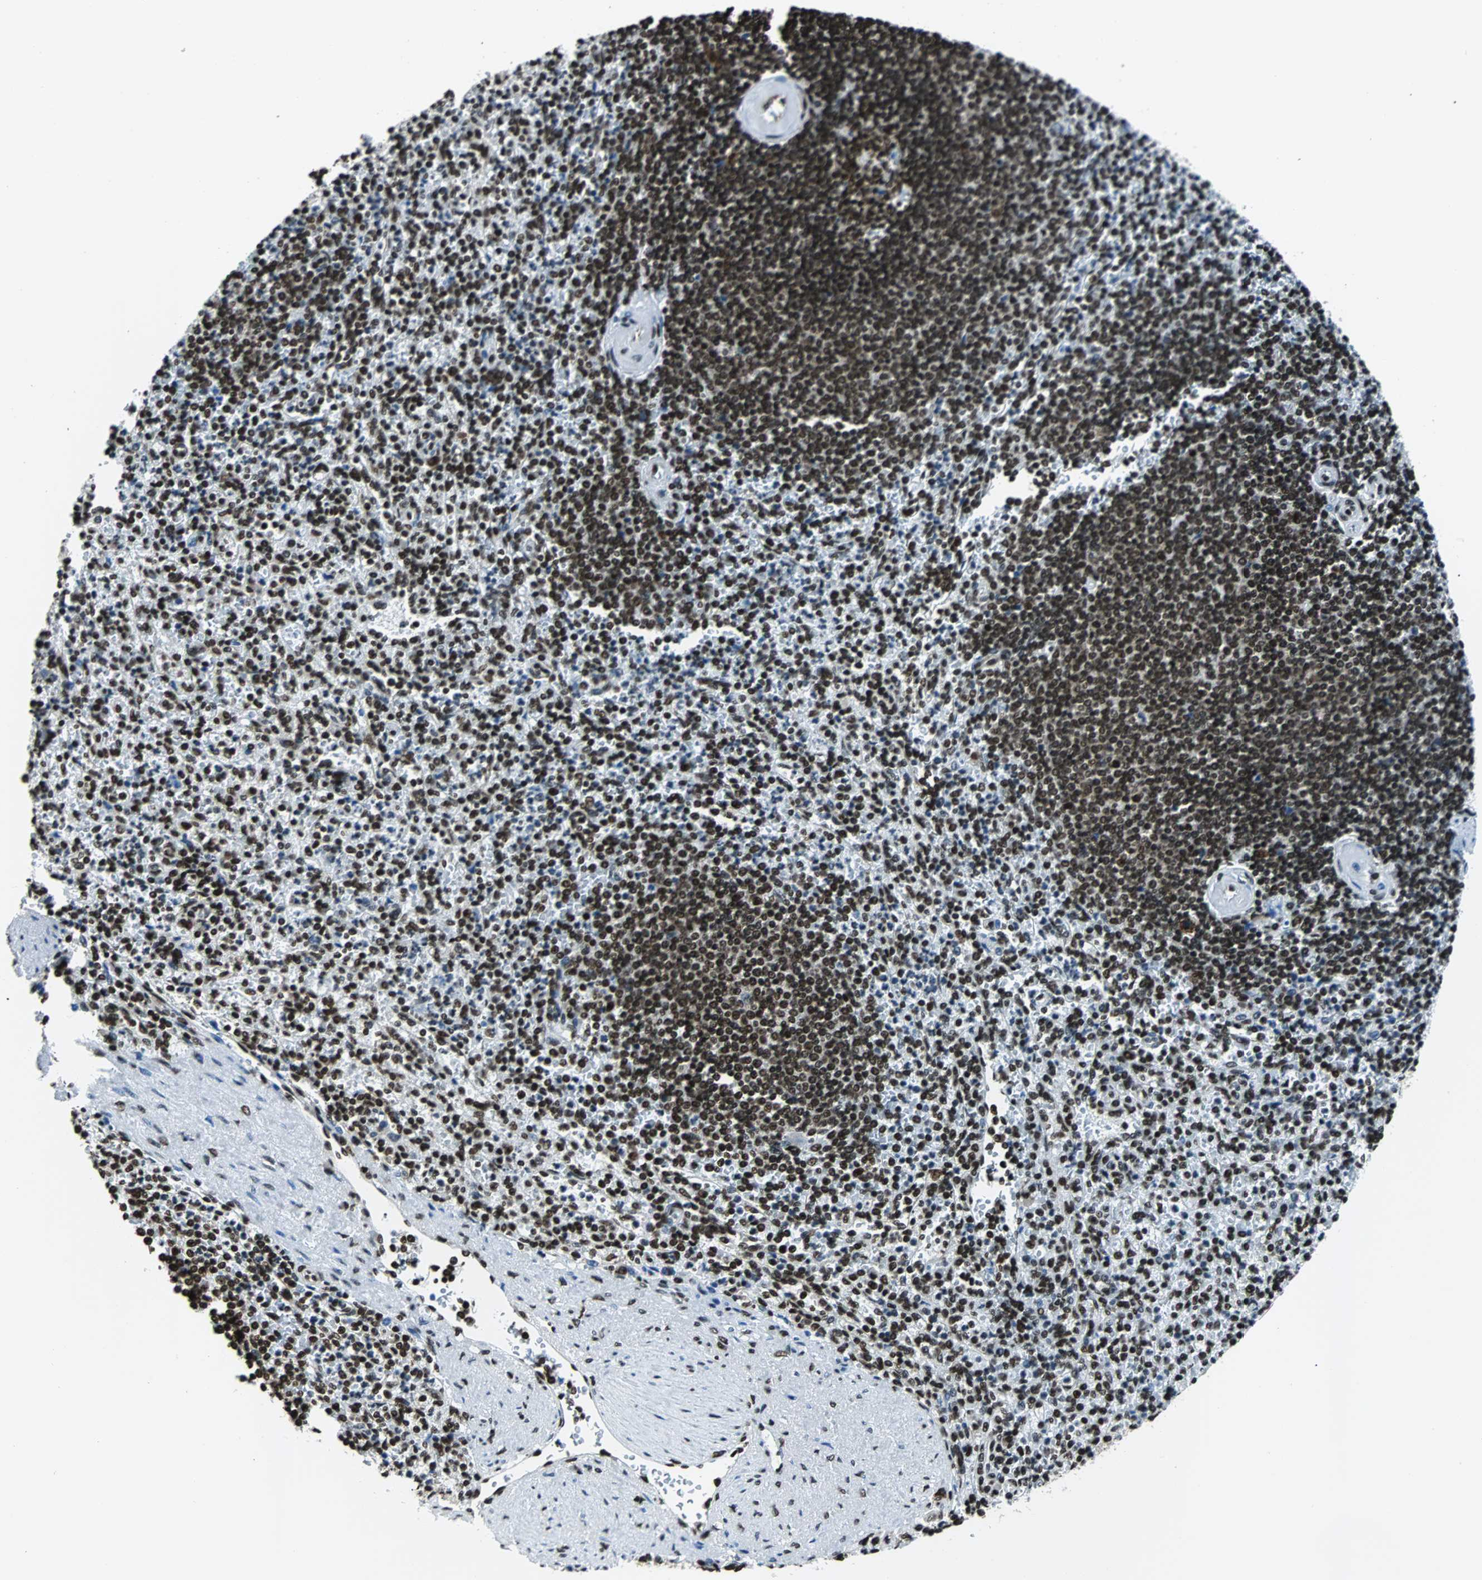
{"staining": {"intensity": "strong", "quantity": ">75%", "location": "cytoplasmic/membranous,nuclear"}, "tissue": "spleen", "cell_type": "Cells in red pulp", "image_type": "normal", "snomed": [{"axis": "morphology", "description": "Normal tissue, NOS"}, {"axis": "topography", "description": "Spleen"}], "caption": "Immunohistochemical staining of normal spleen shows >75% levels of strong cytoplasmic/membranous,nuclear protein positivity in approximately >75% of cells in red pulp. (DAB IHC, brown staining for protein, blue staining for nuclei).", "gene": "FUBP1", "patient": {"sex": "female", "age": 74}}